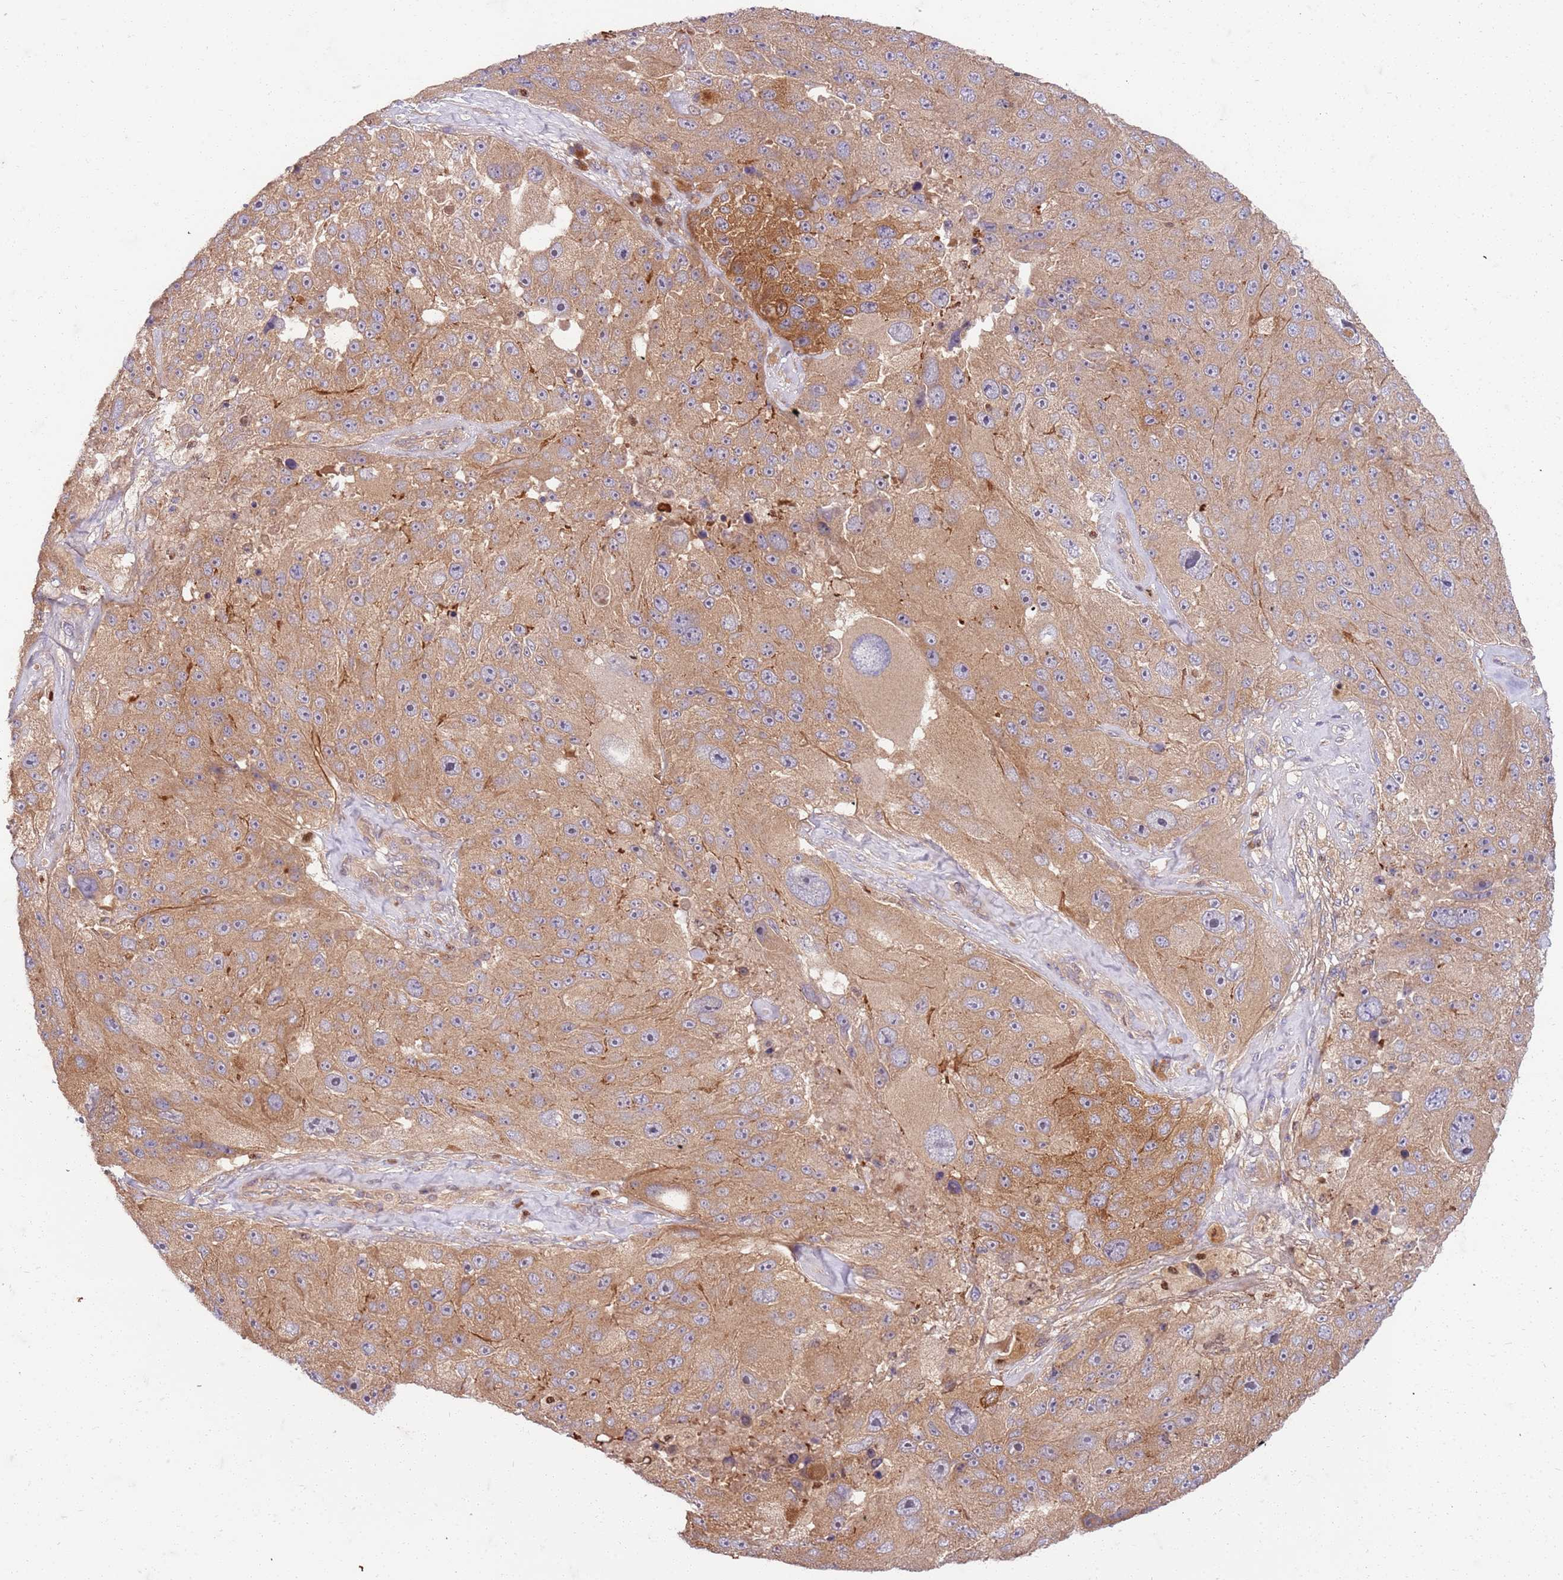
{"staining": {"intensity": "moderate", "quantity": ">75%", "location": "cytoplasmic/membranous"}, "tissue": "melanoma", "cell_type": "Tumor cells", "image_type": "cancer", "snomed": [{"axis": "morphology", "description": "Malignant melanoma, Metastatic site"}, {"axis": "topography", "description": "Lymph node"}], "caption": "Protein expression analysis of human malignant melanoma (metastatic site) reveals moderate cytoplasmic/membranous expression in about >75% of tumor cells.", "gene": "OSBP", "patient": {"sex": "male", "age": 62}}